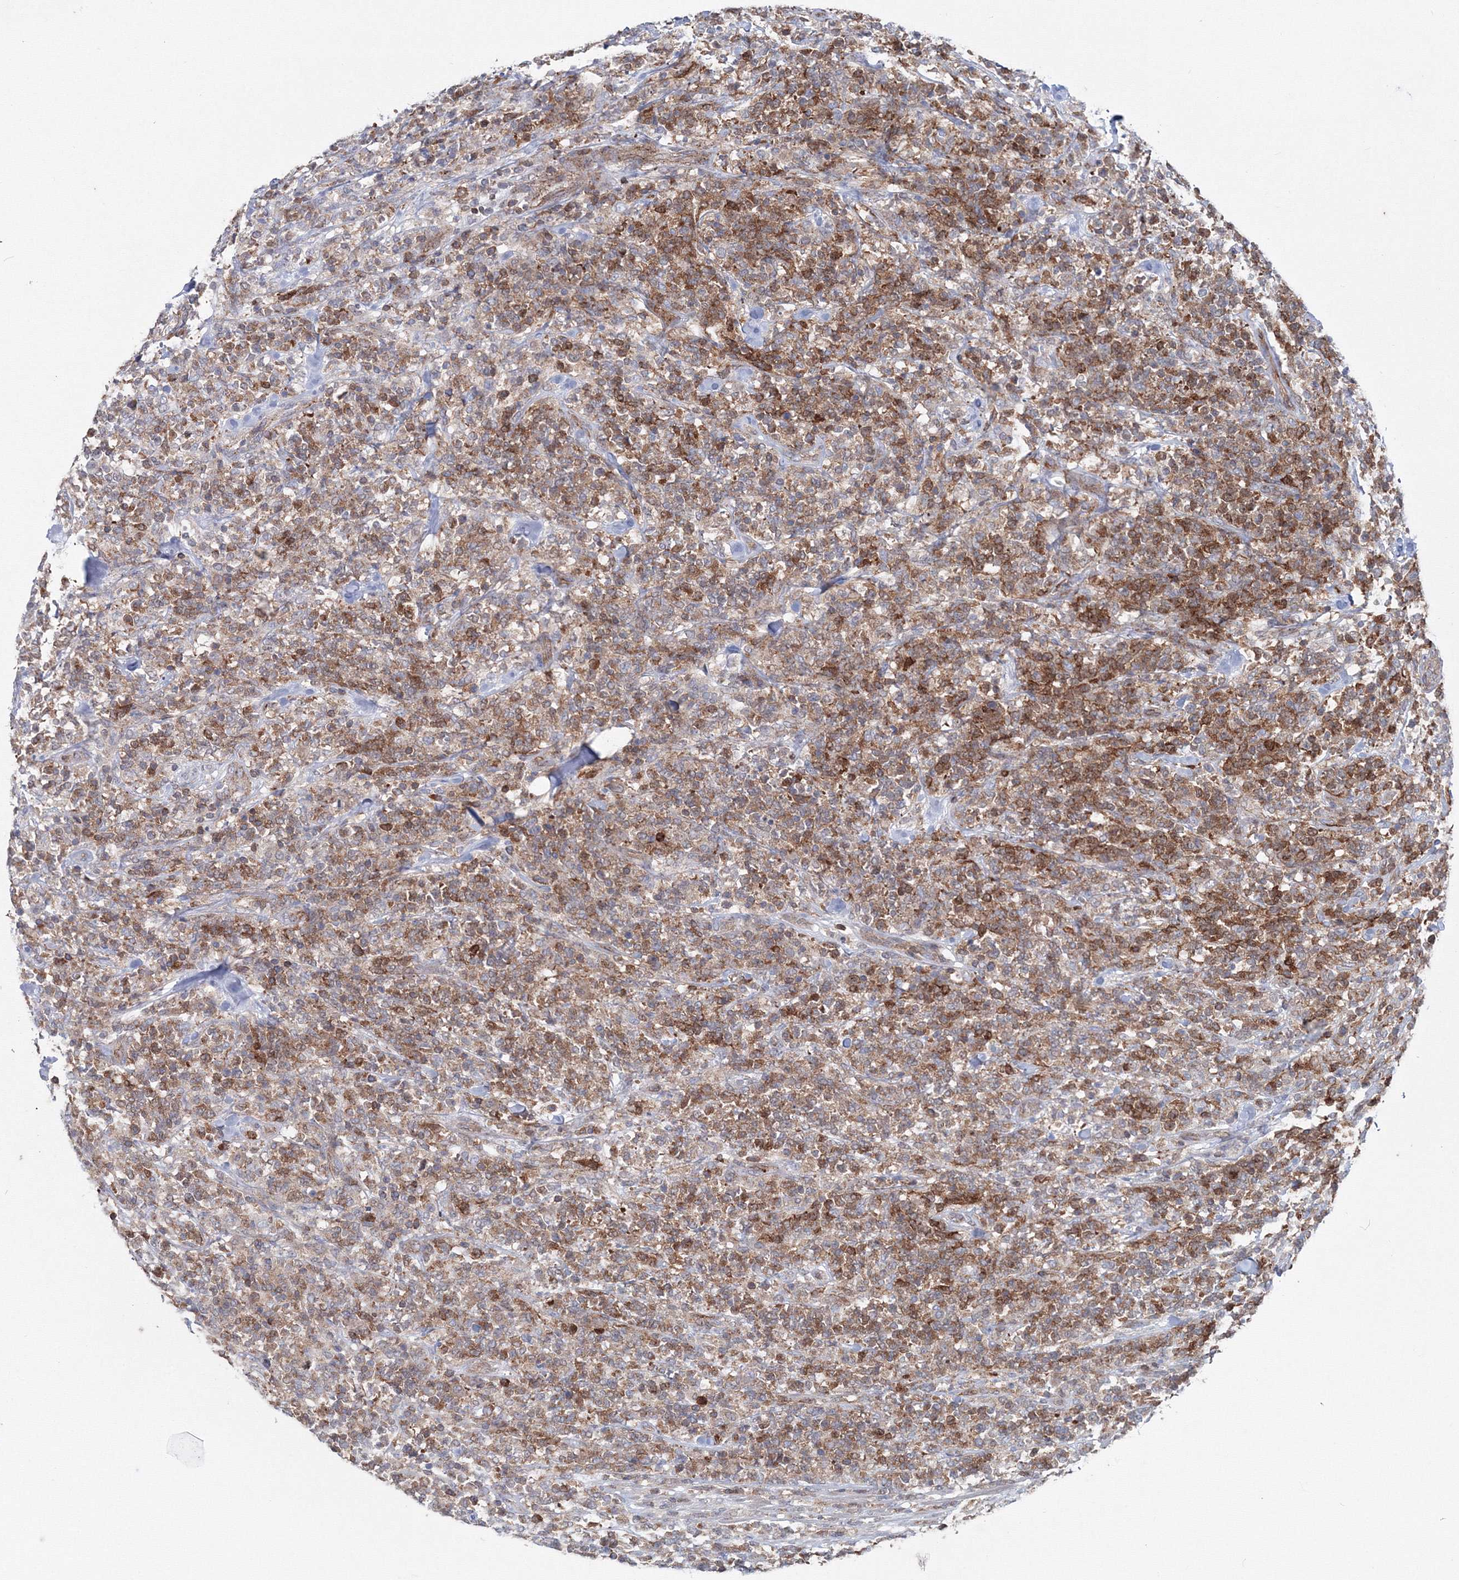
{"staining": {"intensity": "moderate", "quantity": "25%-75%", "location": "cytoplasmic/membranous"}, "tissue": "lymphoma", "cell_type": "Tumor cells", "image_type": "cancer", "snomed": [{"axis": "morphology", "description": "Malignant lymphoma, non-Hodgkin's type, High grade"}, {"axis": "topography", "description": "Soft tissue"}], "caption": "An image of human lymphoma stained for a protein displays moderate cytoplasmic/membranous brown staining in tumor cells.", "gene": "GGA2", "patient": {"sex": "male", "age": 18}}